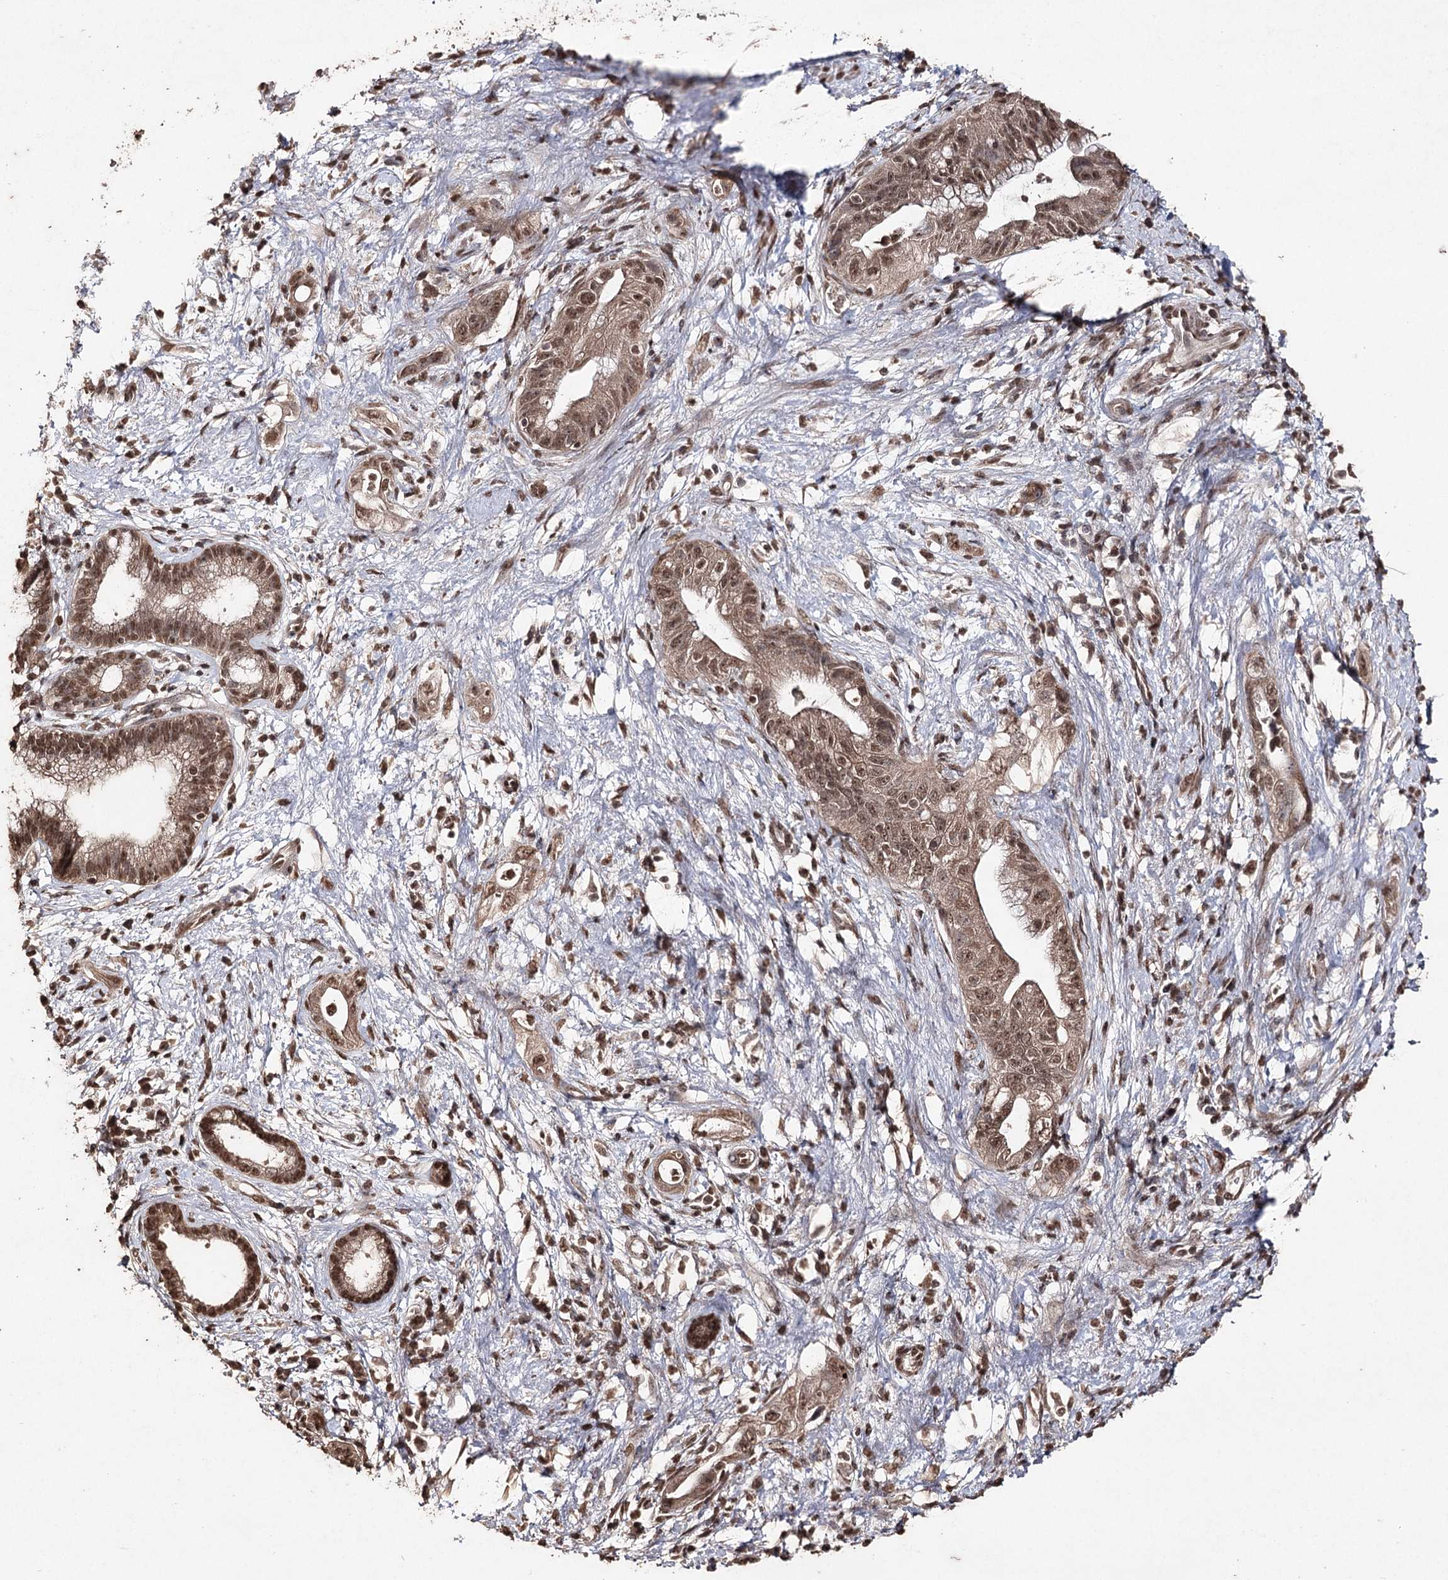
{"staining": {"intensity": "moderate", "quantity": ">75%", "location": "cytoplasmic/membranous,nuclear"}, "tissue": "pancreatic cancer", "cell_type": "Tumor cells", "image_type": "cancer", "snomed": [{"axis": "morphology", "description": "Adenocarcinoma, NOS"}, {"axis": "topography", "description": "Pancreas"}], "caption": "Immunohistochemical staining of pancreatic cancer reveals moderate cytoplasmic/membranous and nuclear protein expression in about >75% of tumor cells.", "gene": "ATG14", "patient": {"sex": "female", "age": 73}}